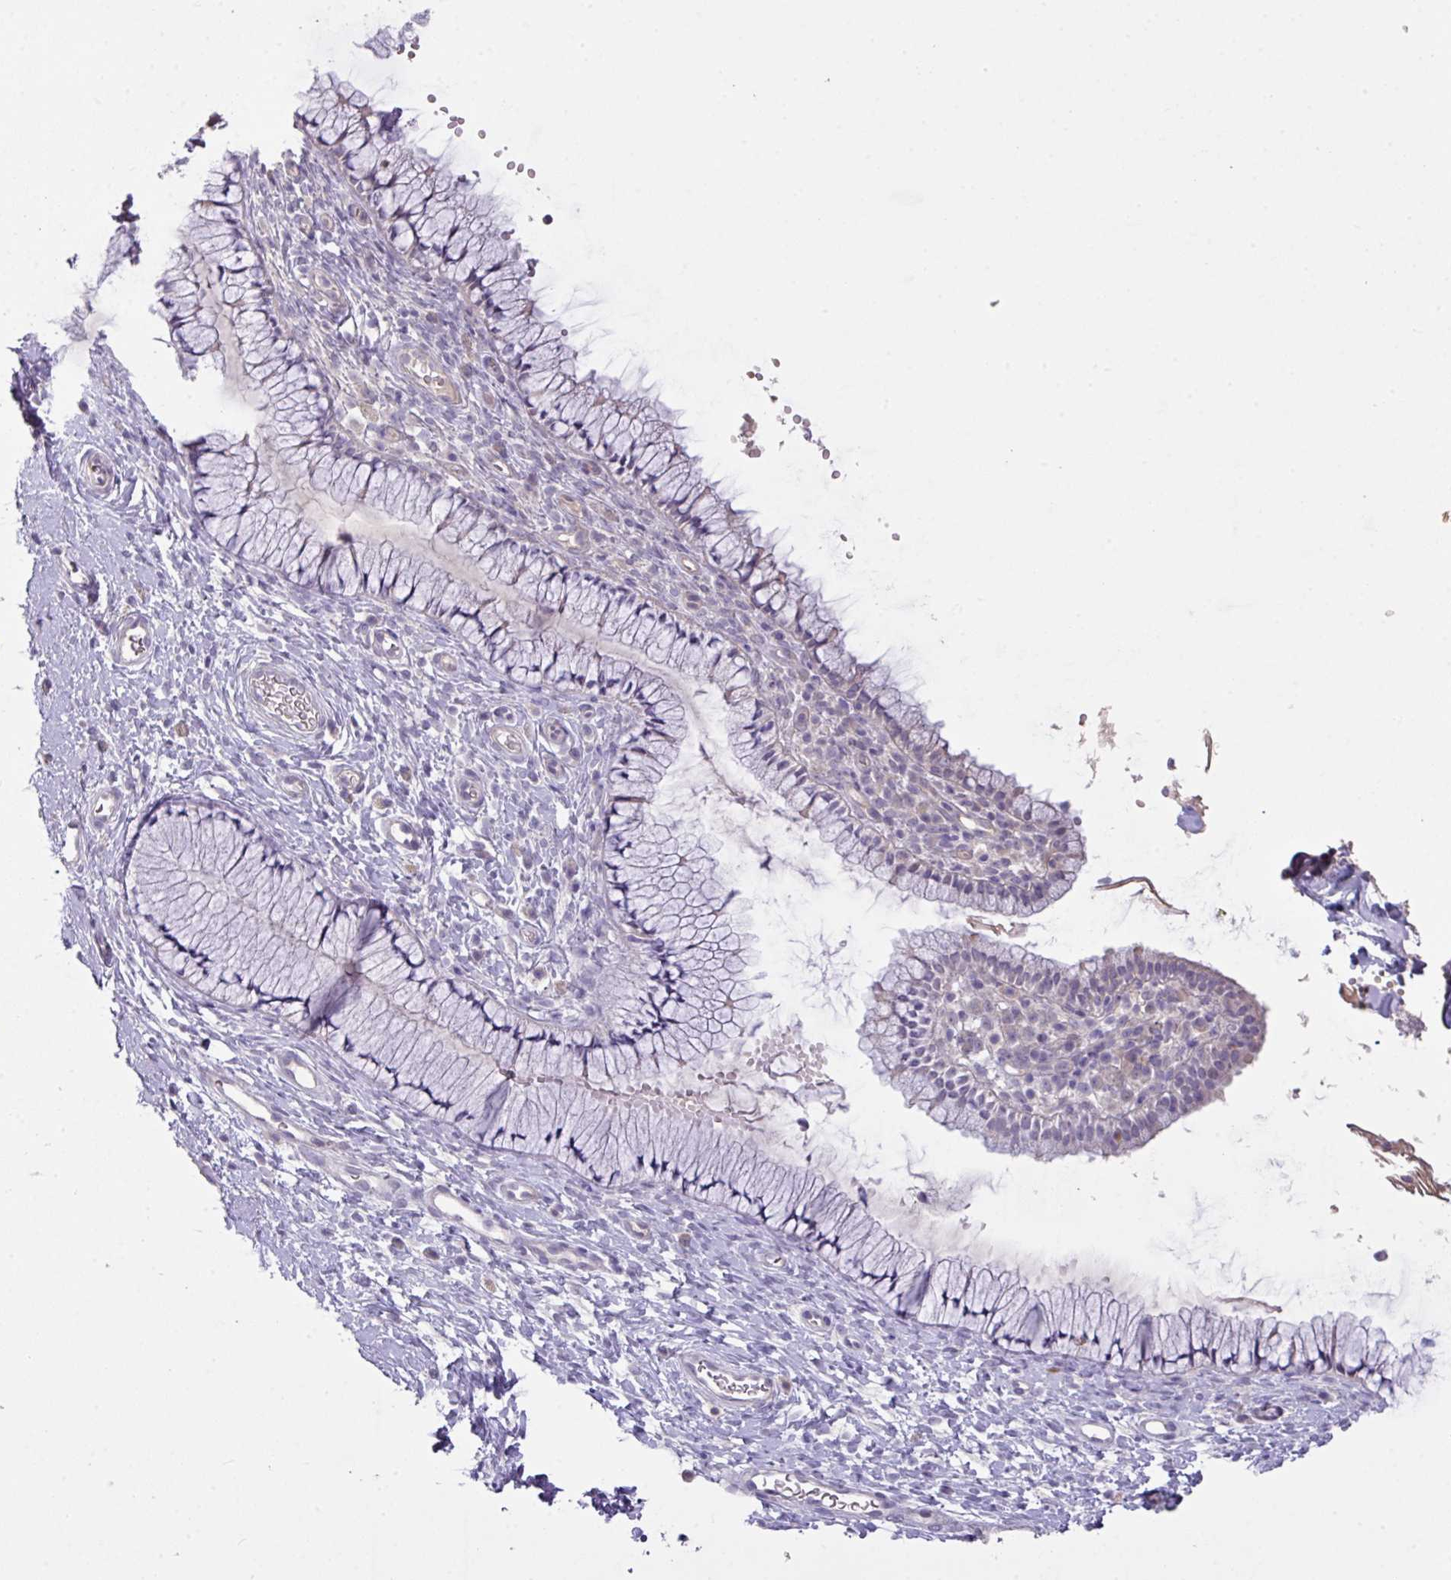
{"staining": {"intensity": "negative", "quantity": "none", "location": "none"}, "tissue": "cervix", "cell_type": "Glandular cells", "image_type": "normal", "snomed": [{"axis": "morphology", "description": "Normal tissue, NOS"}, {"axis": "topography", "description": "Cervix"}], "caption": "The IHC image has no significant positivity in glandular cells of cervix. Brightfield microscopy of immunohistochemistry stained with DAB (3,3'-diaminobenzidine) (brown) and hematoxylin (blue), captured at high magnification.", "gene": "PRADC1", "patient": {"sex": "female", "age": 36}}